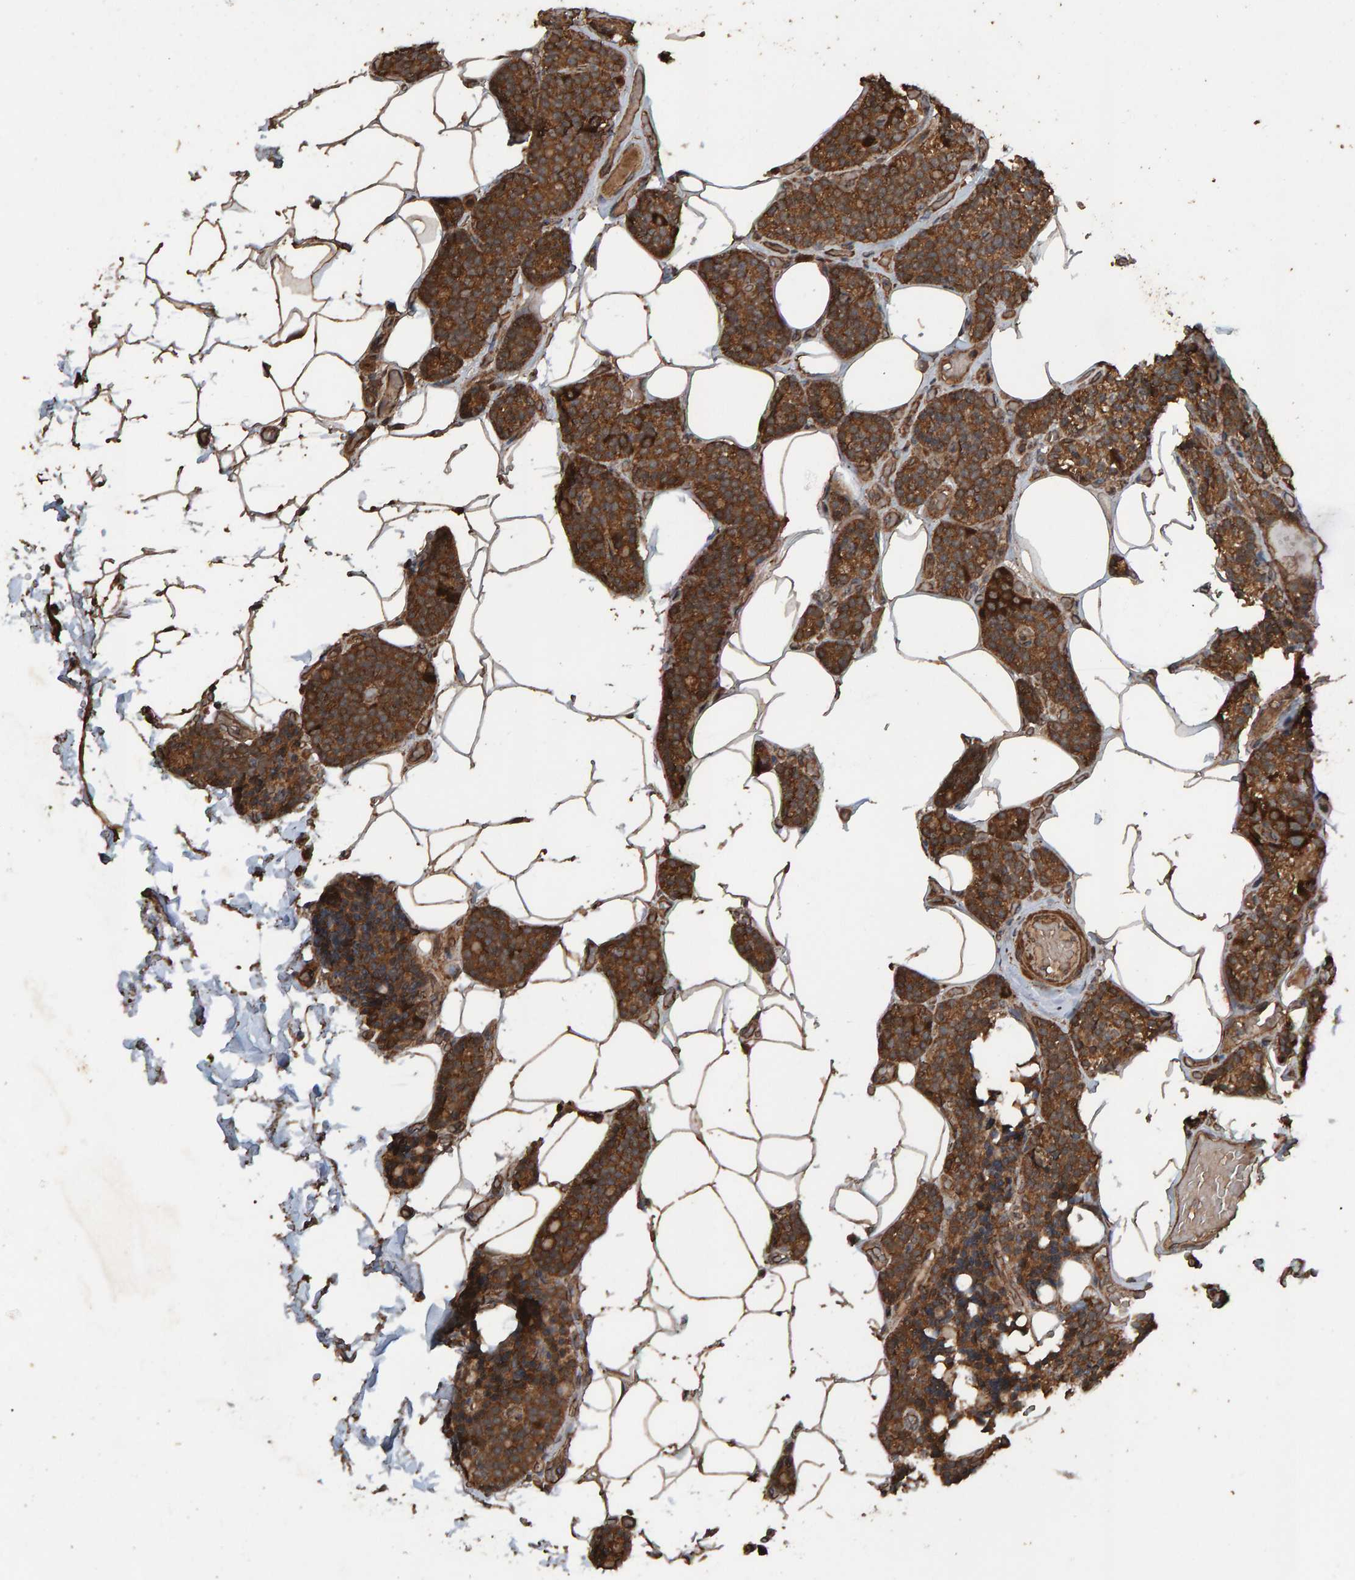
{"staining": {"intensity": "strong", "quantity": ">75%", "location": "cytoplasmic/membranous"}, "tissue": "parathyroid gland", "cell_type": "Glandular cells", "image_type": "normal", "snomed": [{"axis": "morphology", "description": "Normal tissue, NOS"}, {"axis": "topography", "description": "Parathyroid gland"}], "caption": "Glandular cells demonstrate high levels of strong cytoplasmic/membranous positivity in approximately >75% of cells in unremarkable human parathyroid gland.", "gene": "DUS1L", "patient": {"sex": "male", "age": 52}}